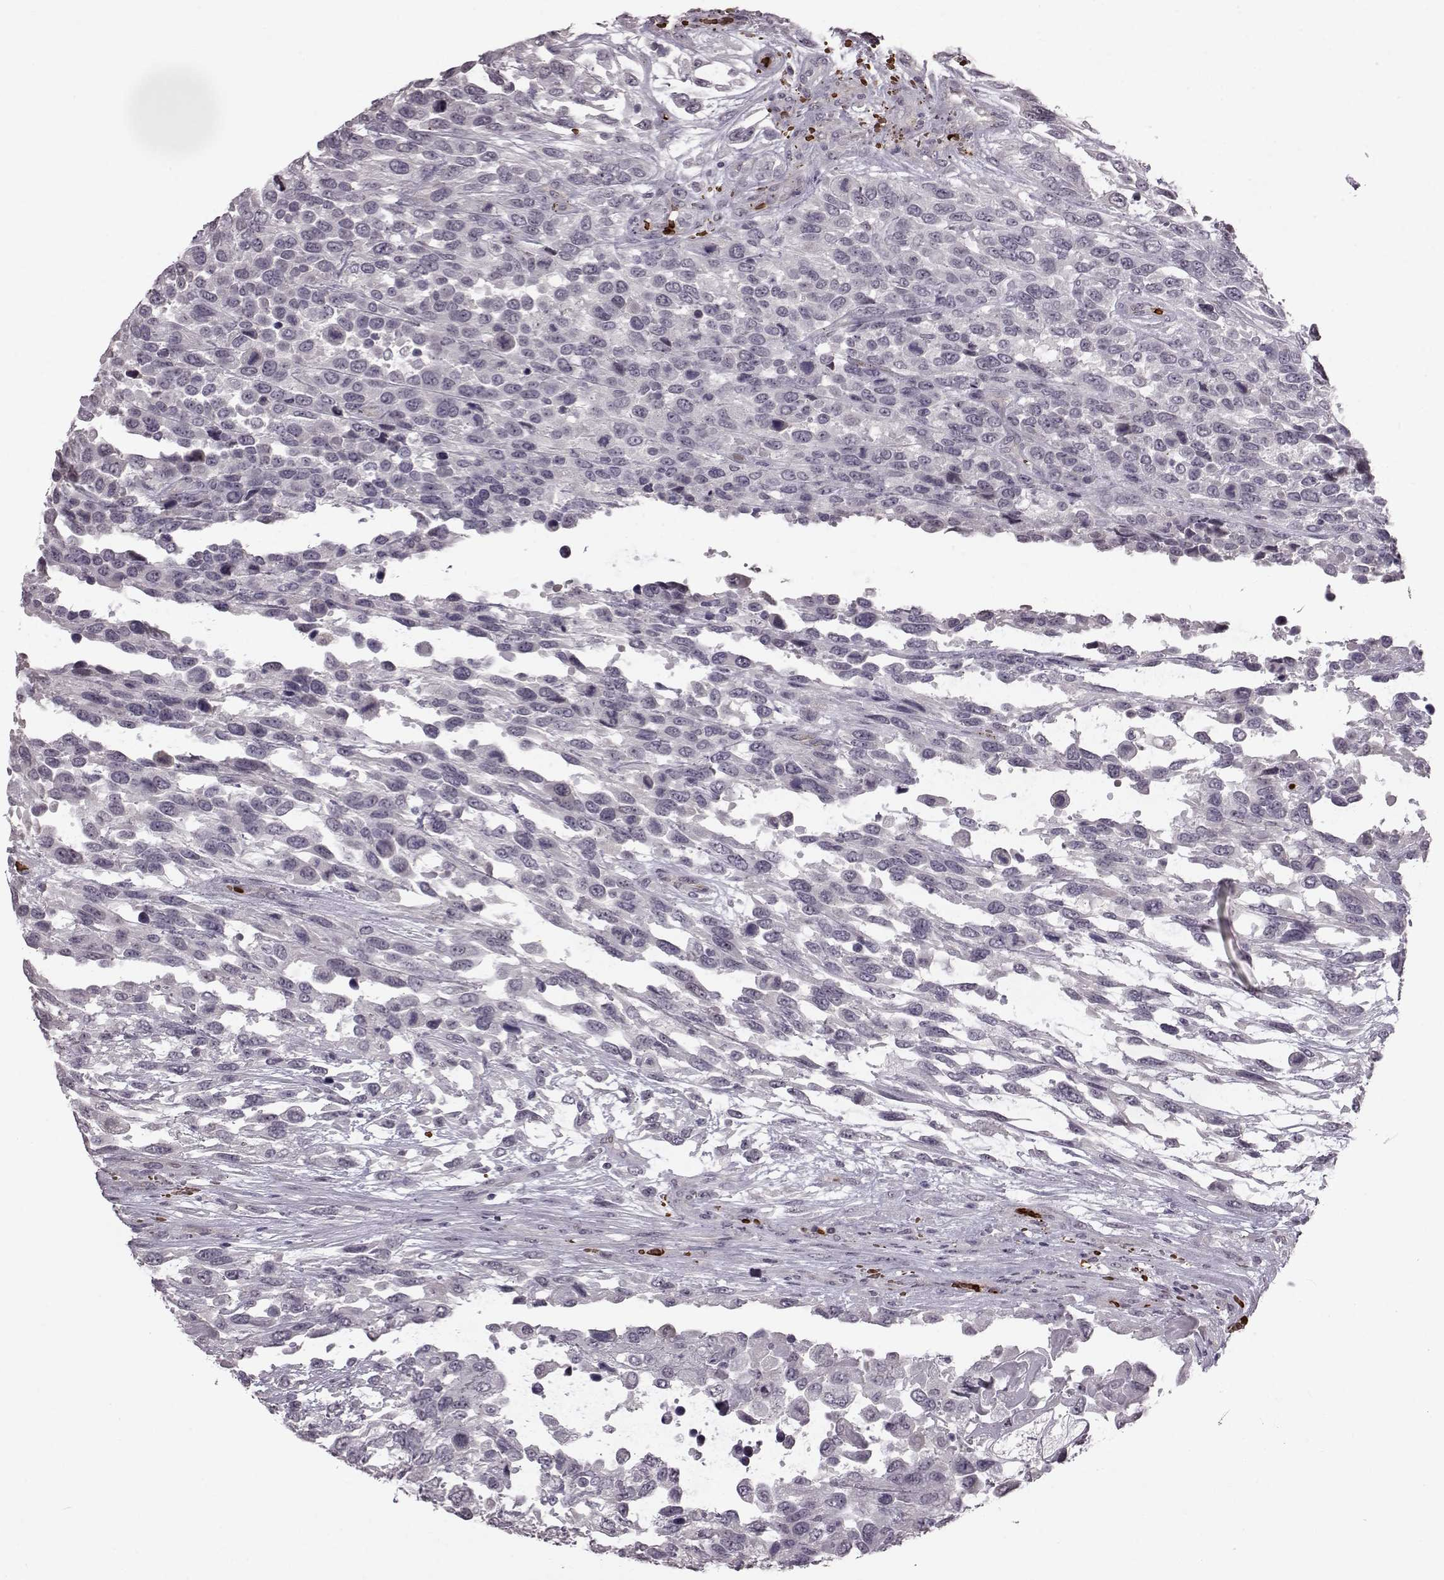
{"staining": {"intensity": "negative", "quantity": "none", "location": "none"}, "tissue": "urothelial cancer", "cell_type": "Tumor cells", "image_type": "cancer", "snomed": [{"axis": "morphology", "description": "Urothelial carcinoma, High grade"}, {"axis": "topography", "description": "Urinary bladder"}], "caption": "Protein analysis of urothelial cancer displays no significant staining in tumor cells.", "gene": "PROP1", "patient": {"sex": "female", "age": 70}}